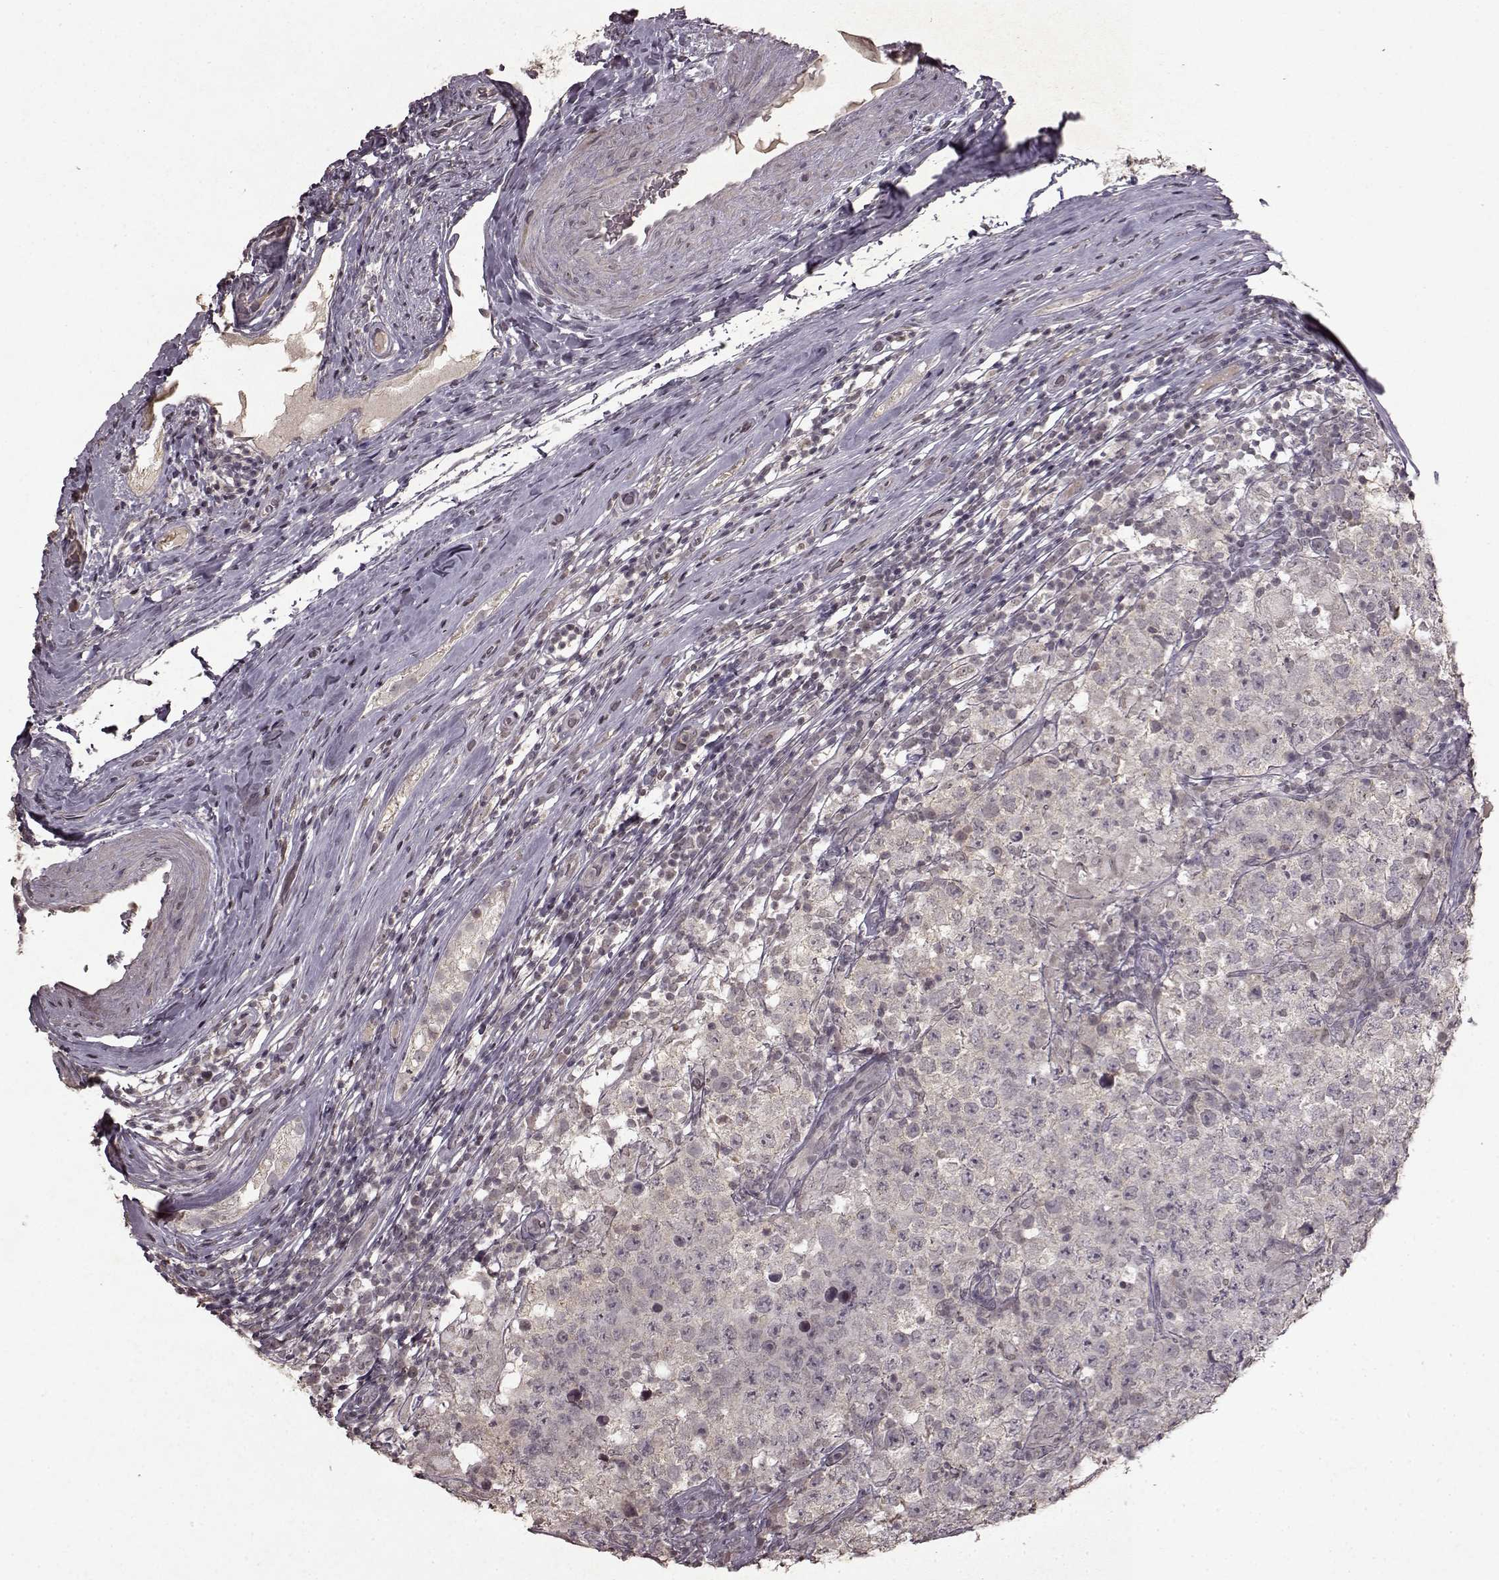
{"staining": {"intensity": "negative", "quantity": "none", "location": "none"}, "tissue": "testis cancer", "cell_type": "Tumor cells", "image_type": "cancer", "snomed": [{"axis": "morphology", "description": "Seminoma, NOS"}, {"axis": "morphology", "description": "Carcinoma, Embryonal, NOS"}, {"axis": "topography", "description": "Testis"}], "caption": "Immunohistochemistry (IHC) photomicrograph of neoplastic tissue: human testis cancer (embryonal carcinoma) stained with DAB (3,3'-diaminobenzidine) exhibits no significant protein positivity in tumor cells.", "gene": "LHB", "patient": {"sex": "male", "age": 41}}